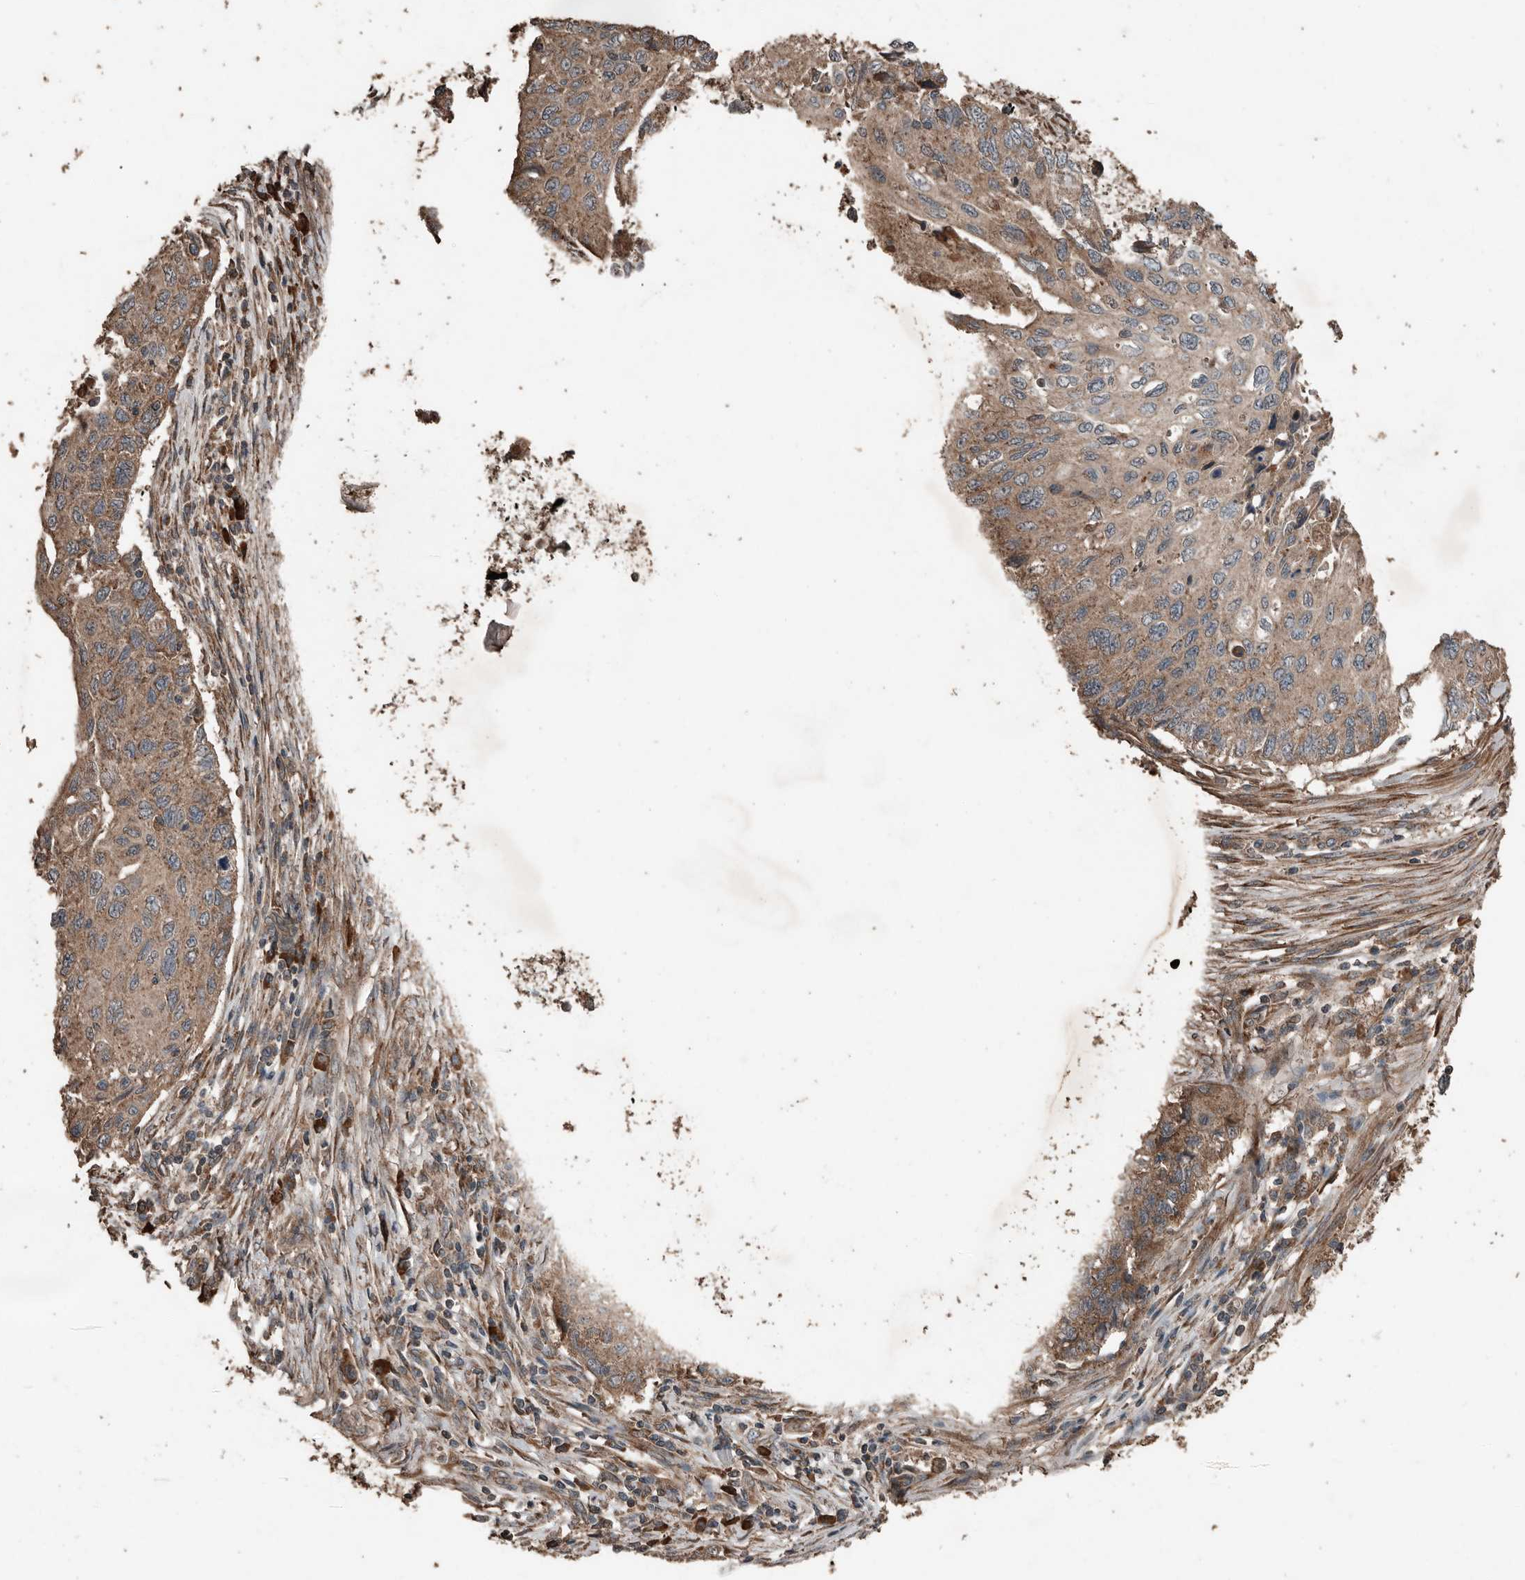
{"staining": {"intensity": "moderate", "quantity": ">75%", "location": "cytoplasmic/membranous"}, "tissue": "cervical cancer", "cell_type": "Tumor cells", "image_type": "cancer", "snomed": [{"axis": "morphology", "description": "Squamous cell carcinoma, NOS"}, {"axis": "topography", "description": "Cervix"}], "caption": "Tumor cells display moderate cytoplasmic/membranous staining in approximately >75% of cells in squamous cell carcinoma (cervical). (DAB (3,3'-diaminobenzidine) IHC, brown staining for protein, blue staining for nuclei).", "gene": "RNF207", "patient": {"sex": "female", "age": 70}}